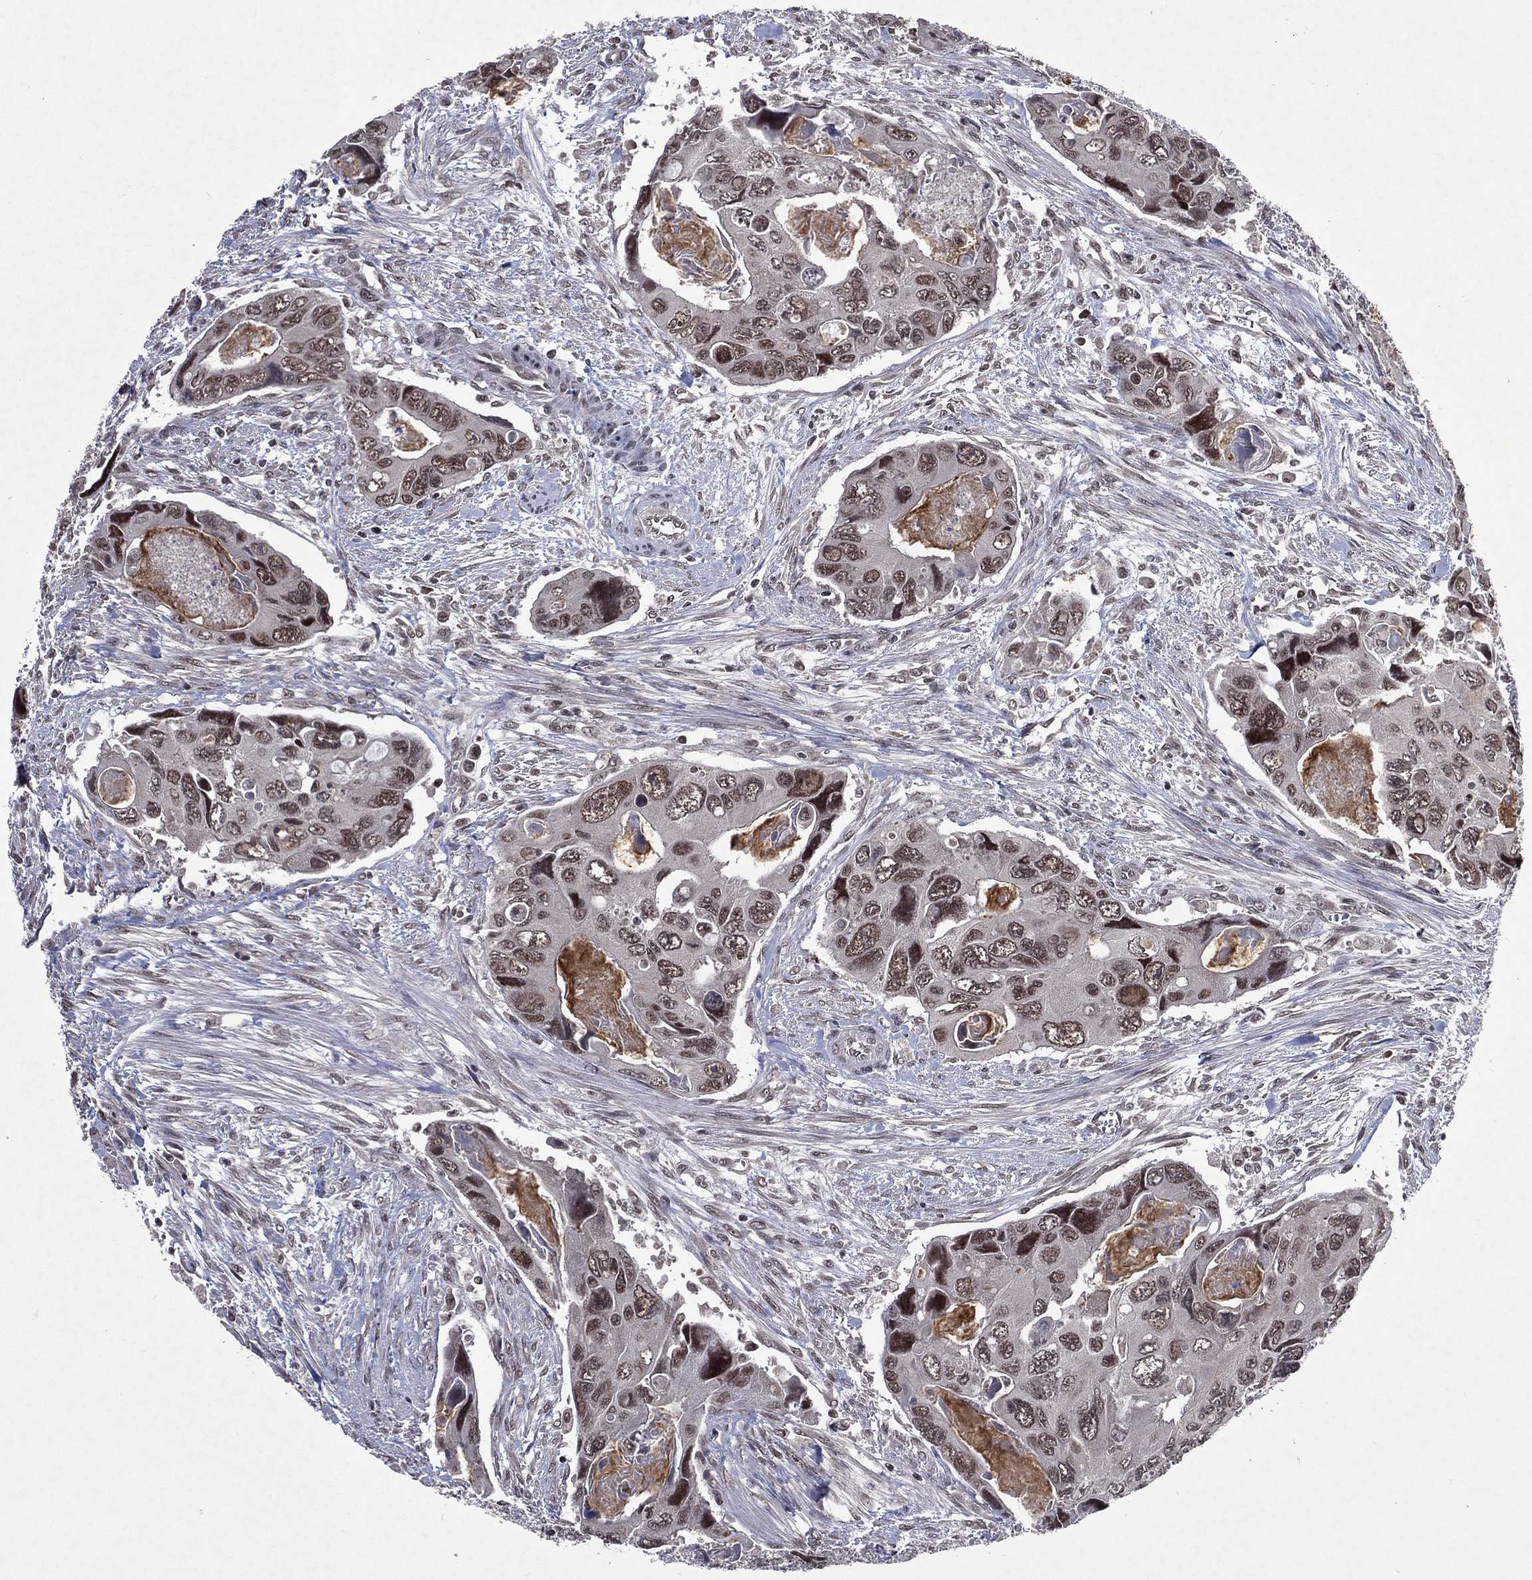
{"staining": {"intensity": "weak", "quantity": "25%-75%", "location": "nuclear"}, "tissue": "colorectal cancer", "cell_type": "Tumor cells", "image_type": "cancer", "snomed": [{"axis": "morphology", "description": "Adenocarcinoma, NOS"}, {"axis": "topography", "description": "Rectum"}], "caption": "Colorectal adenocarcinoma tissue reveals weak nuclear positivity in approximately 25%-75% of tumor cells, visualized by immunohistochemistry.", "gene": "DMAP1", "patient": {"sex": "male", "age": 62}}